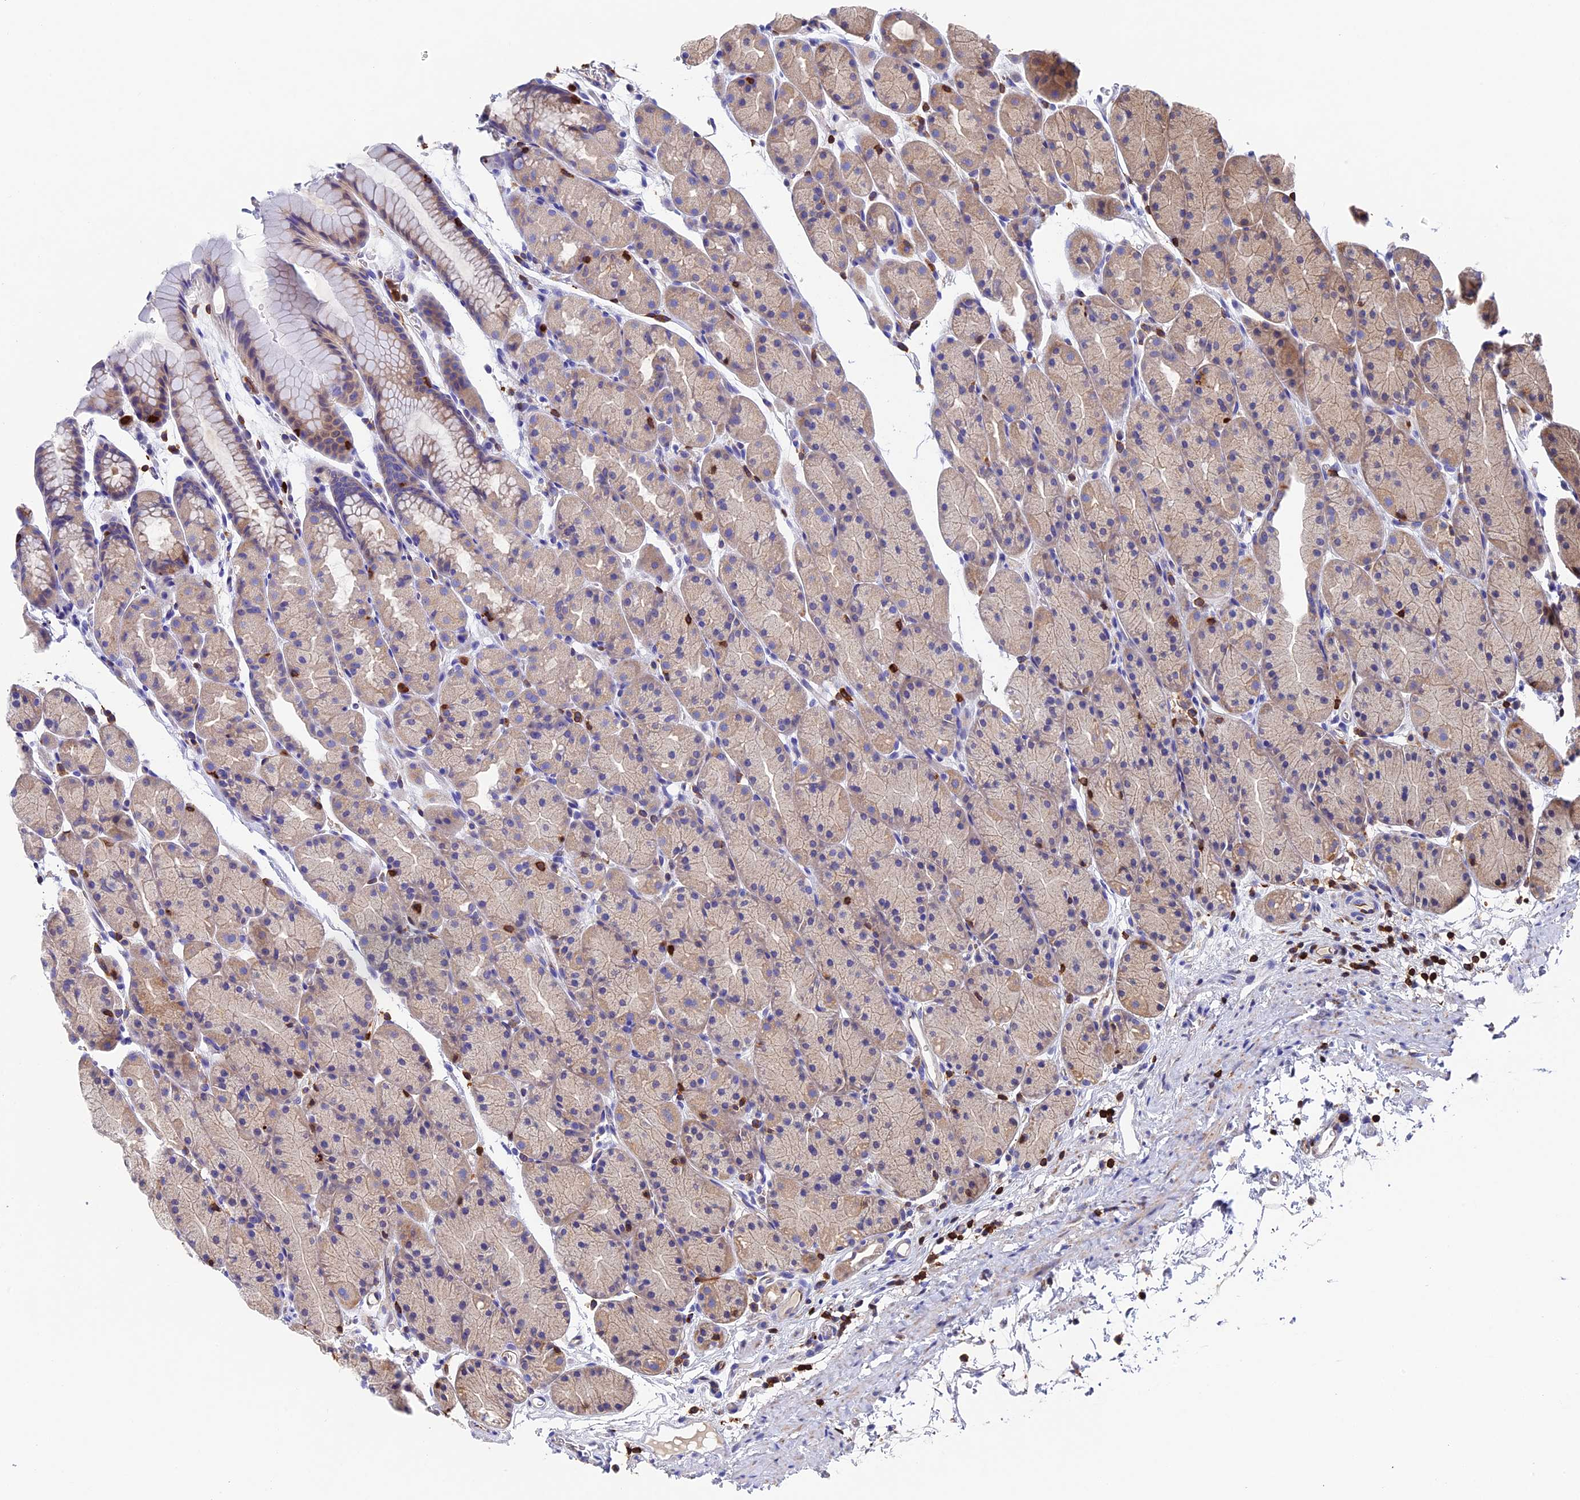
{"staining": {"intensity": "weak", "quantity": ">75%", "location": "cytoplasmic/membranous"}, "tissue": "stomach", "cell_type": "Glandular cells", "image_type": "normal", "snomed": [{"axis": "morphology", "description": "Normal tissue, NOS"}, {"axis": "topography", "description": "Stomach, upper"}, {"axis": "topography", "description": "Stomach"}], "caption": "Weak cytoplasmic/membranous staining for a protein is appreciated in approximately >75% of glandular cells of benign stomach using immunohistochemistry (IHC).", "gene": "ADAT1", "patient": {"sex": "male", "age": 47}}